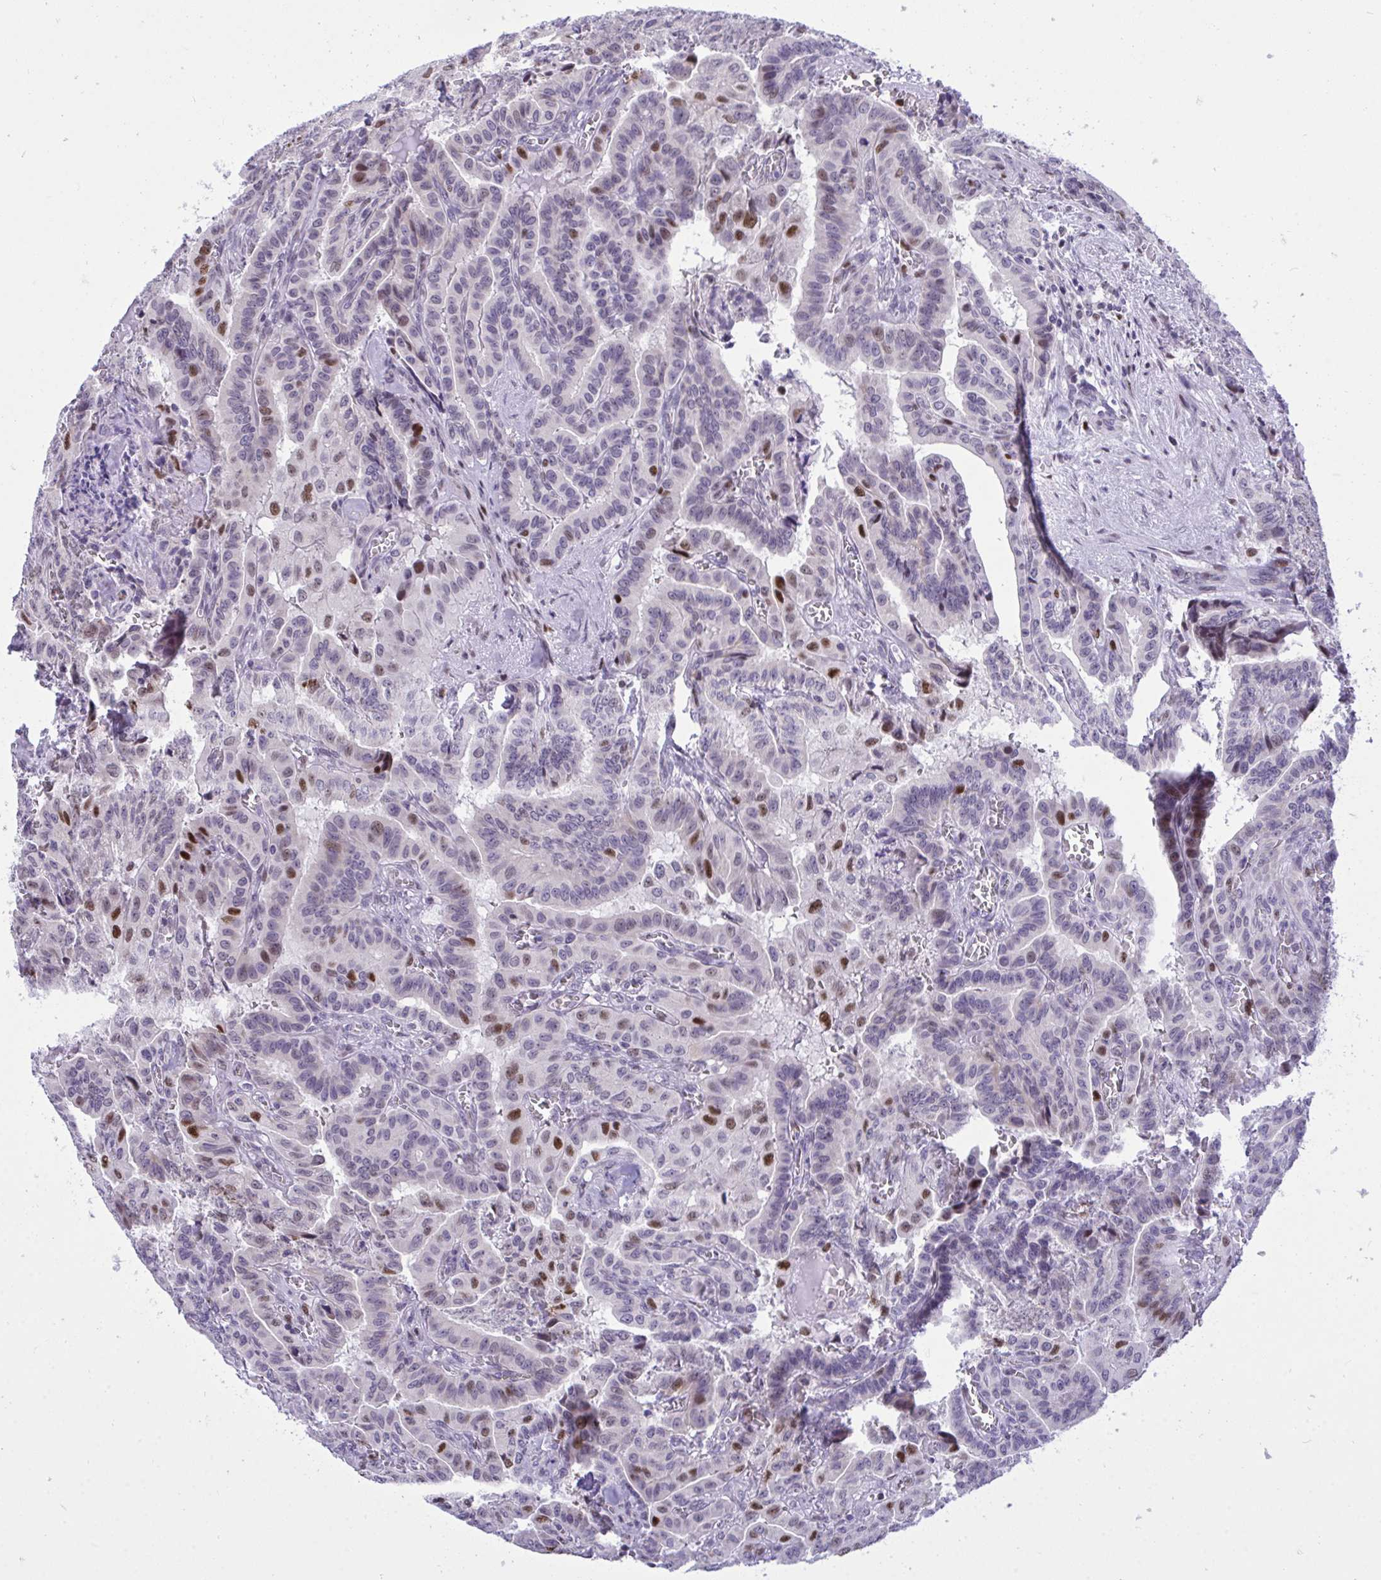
{"staining": {"intensity": "strong", "quantity": "25%-75%", "location": "nuclear"}, "tissue": "thyroid cancer", "cell_type": "Tumor cells", "image_type": "cancer", "snomed": [{"axis": "morphology", "description": "Papillary adenocarcinoma, NOS"}, {"axis": "morphology", "description": "Papillary adenoma metastatic"}, {"axis": "topography", "description": "Thyroid gland"}], "caption": "A photomicrograph of human thyroid cancer stained for a protein exhibits strong nuclear brown staining in tumor cells.", "gene": "C1QL2", "patient": {"sex": "male", "age": 87}}